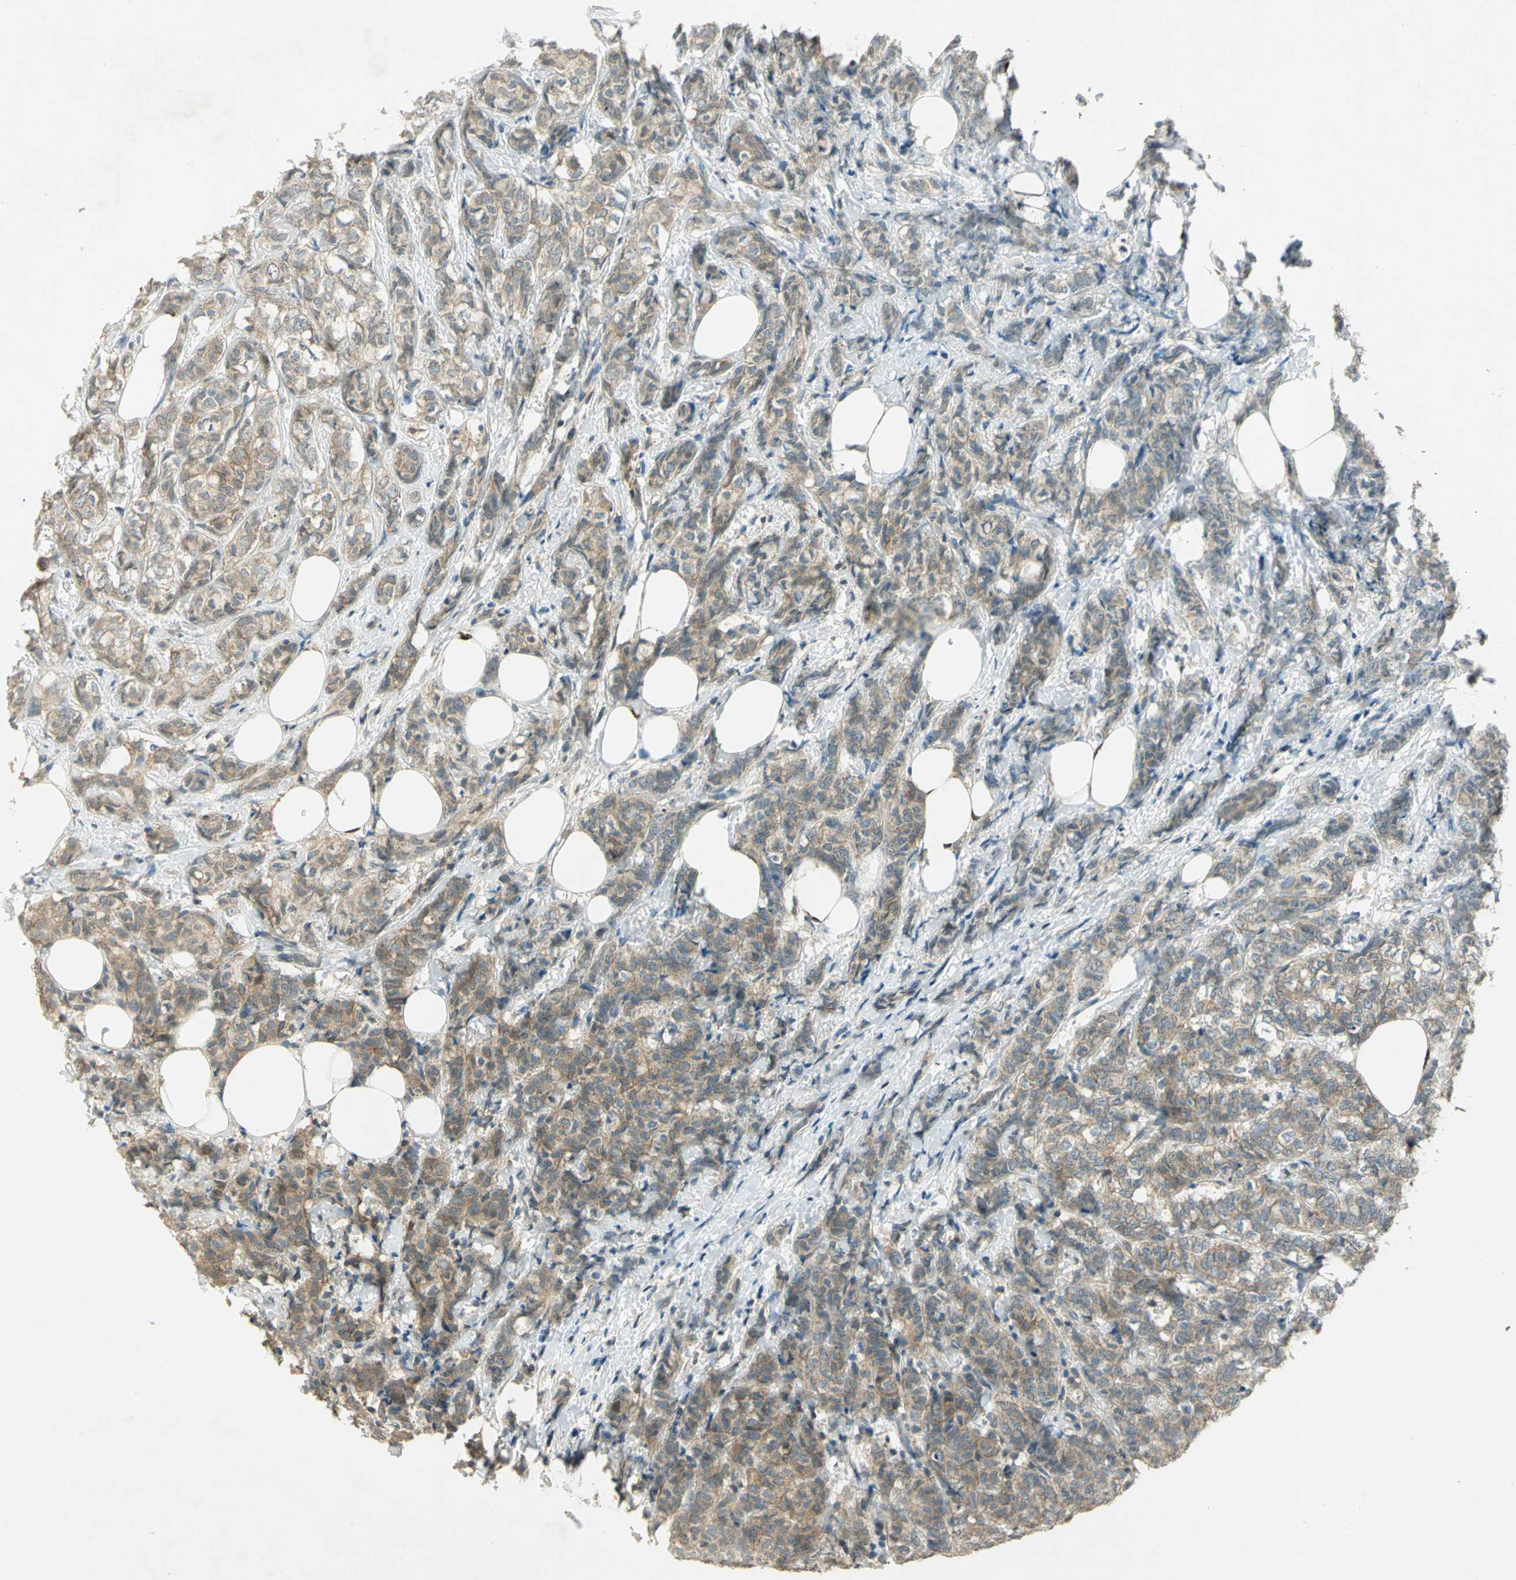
{"staining": {"intensity": "moderate", "quantity": ">75%", "location": "cytoplasmic/membranous"}, "tissue": "breast cancer", "cell_type": "Tumor cells", "image_type": "cancer", "snomed": [{"axis": "morphology", "description": "Lobular carcinoma"}, {"axis": "topography", "description": "Breast"}], "caption": "About >75% of tumor cells in human lobular carcinoma (breast) demonstrate moderate cytoplasmic/membranous protein expression as visualized by brown immunohistochemical staining.", "gene": "BIRC2", "patient": {"sex": "female", "age": 60}}